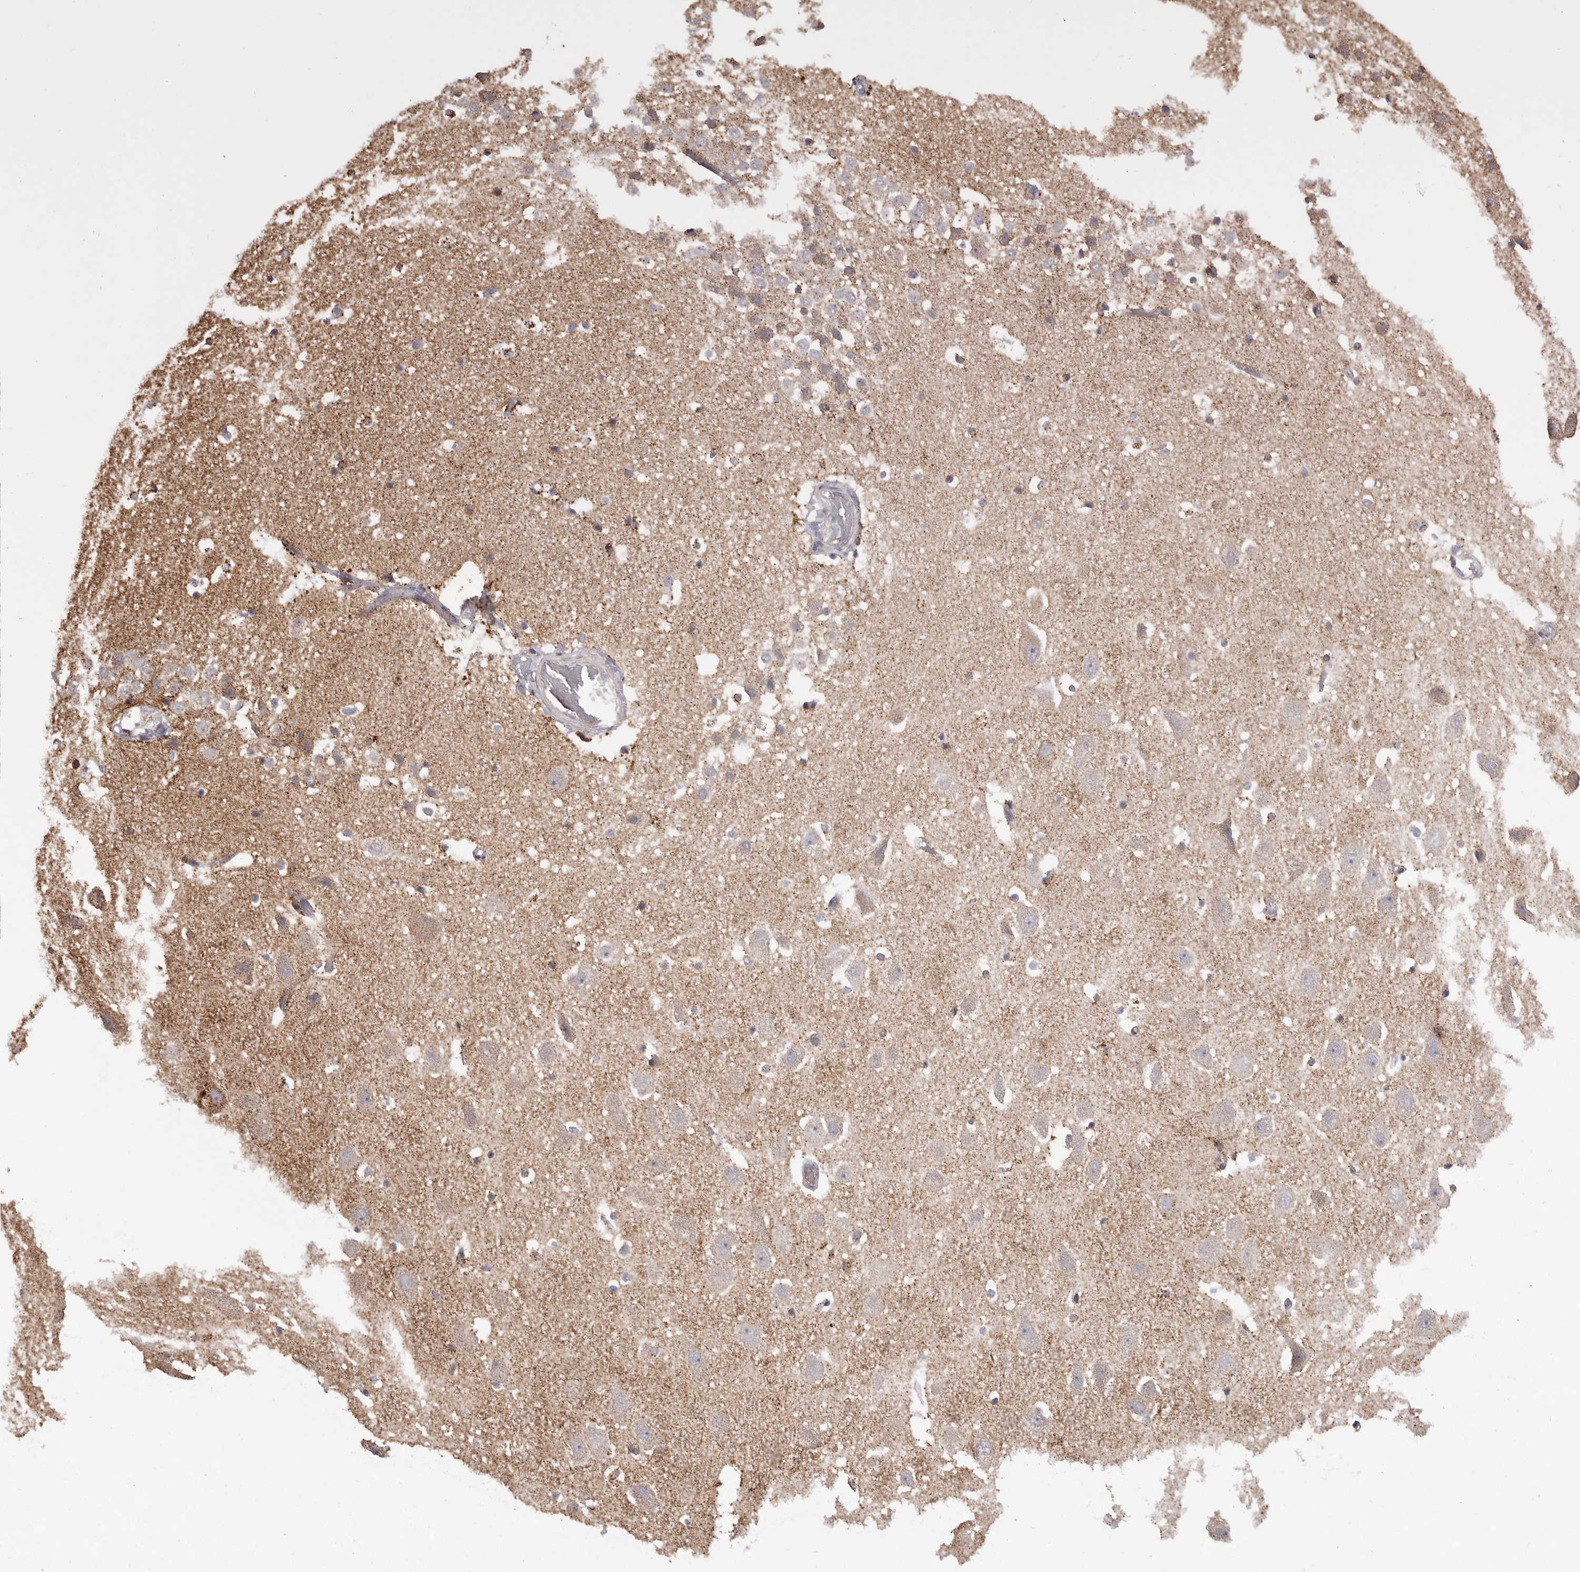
{"staining": {"intensity": "strong", "quantity": "<25%", "location": "cytoplasmic/membranous"}, "tissue": "hippocampus", "cell_type": "Glial cells", "image_type": "normal", "snomed": [{"axis": "morphology", "description": "Normal tissue, NOS"}, {"axis": "topography", "description": "Hippocampus"}], "caption": "DAB (3,3'-diaminobenzidine) immunohistochemical staining of benign hippocampus reveals strong cytoplasmic/membranous protein expression in approximately <25% of glial cells.", "gene": "CHRM2", "patient": {"sex": "female", "age": 52}}